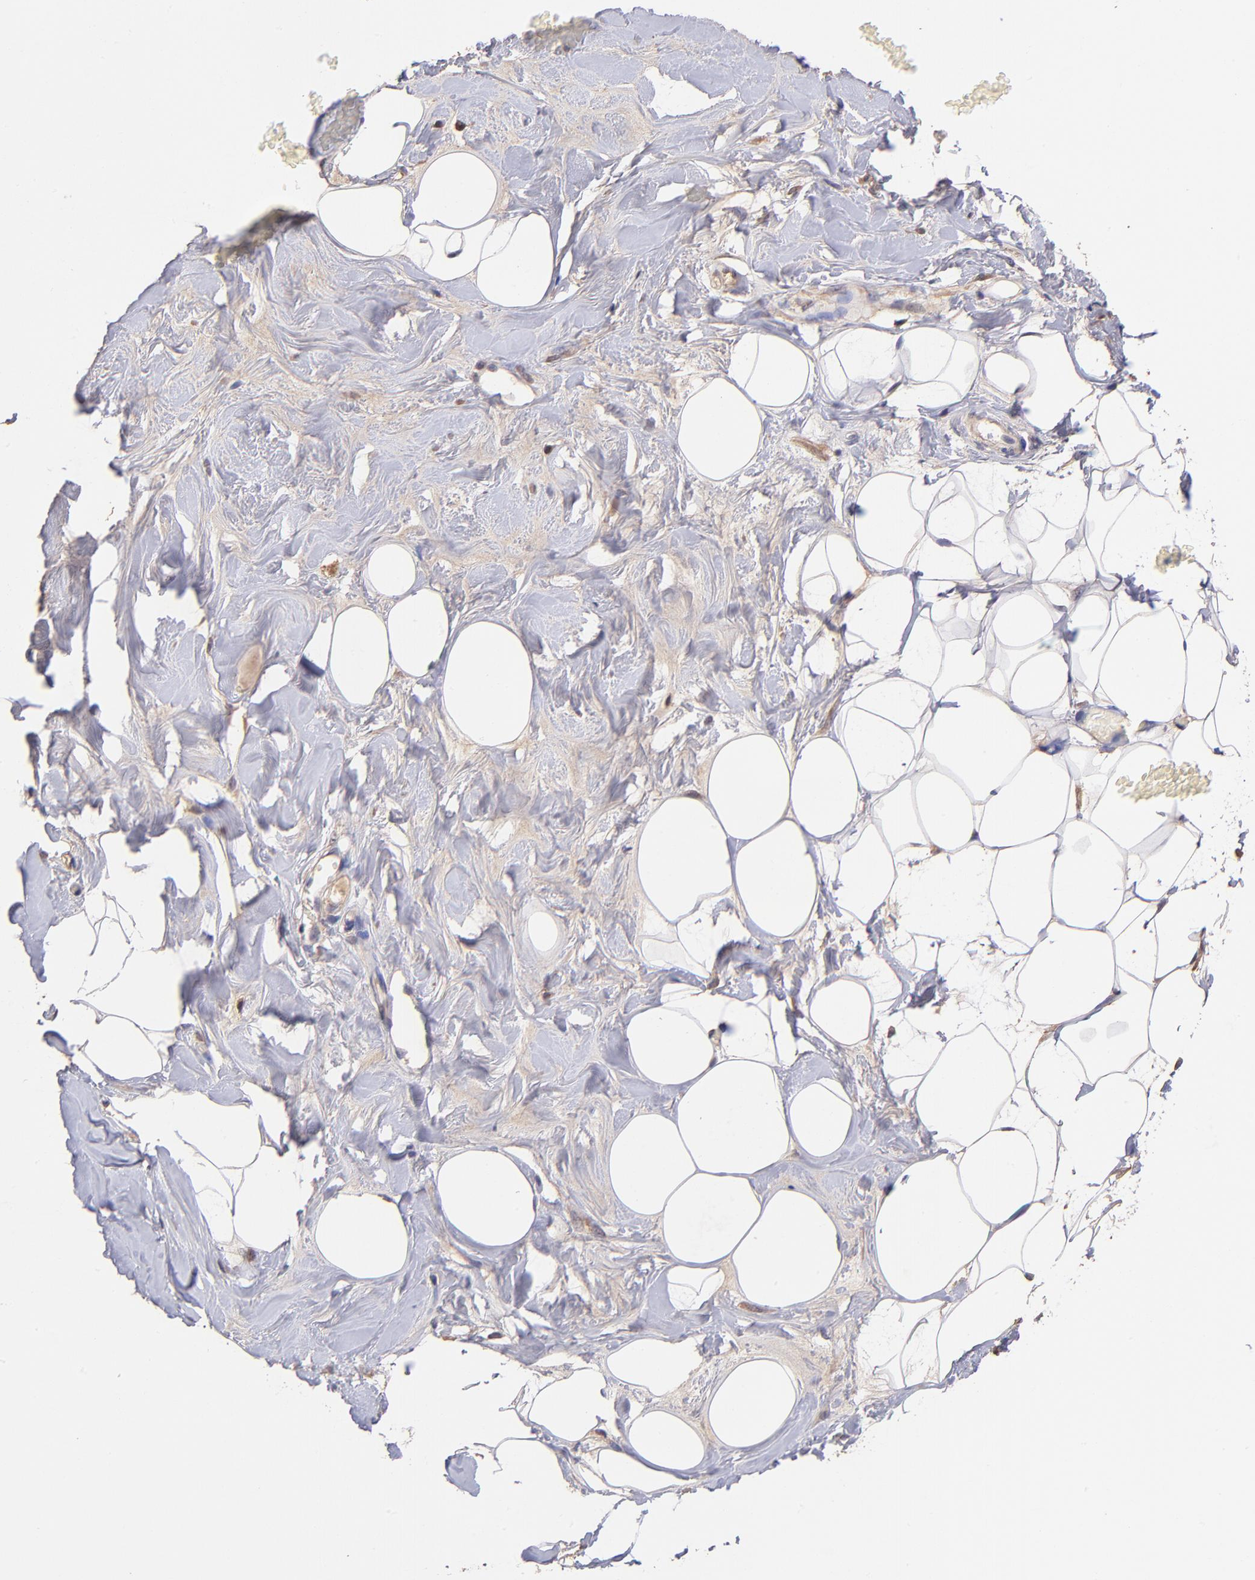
{"staining": {"intensity": "weak", "quantity": "<25%", "location": "cytoplasmic/membranous"}, "tissue": "breast", "cell_type": "Adipocytes", "image_type": "normal", "snomed": [{"axis": "morphology", "description": "Normal tissue, NOS"}, {"axis": "topography", "description": "Breast"}, {"axis": "topography", "description": "Adipose tissue"}], "caption": "Immunohistochemistry histopathology image of unremarkable breast stained for a protein (brown), which shows no staining in adipocytes.", "gene": "RNASEL", "patient": {"sex": "female", "age": 25}}